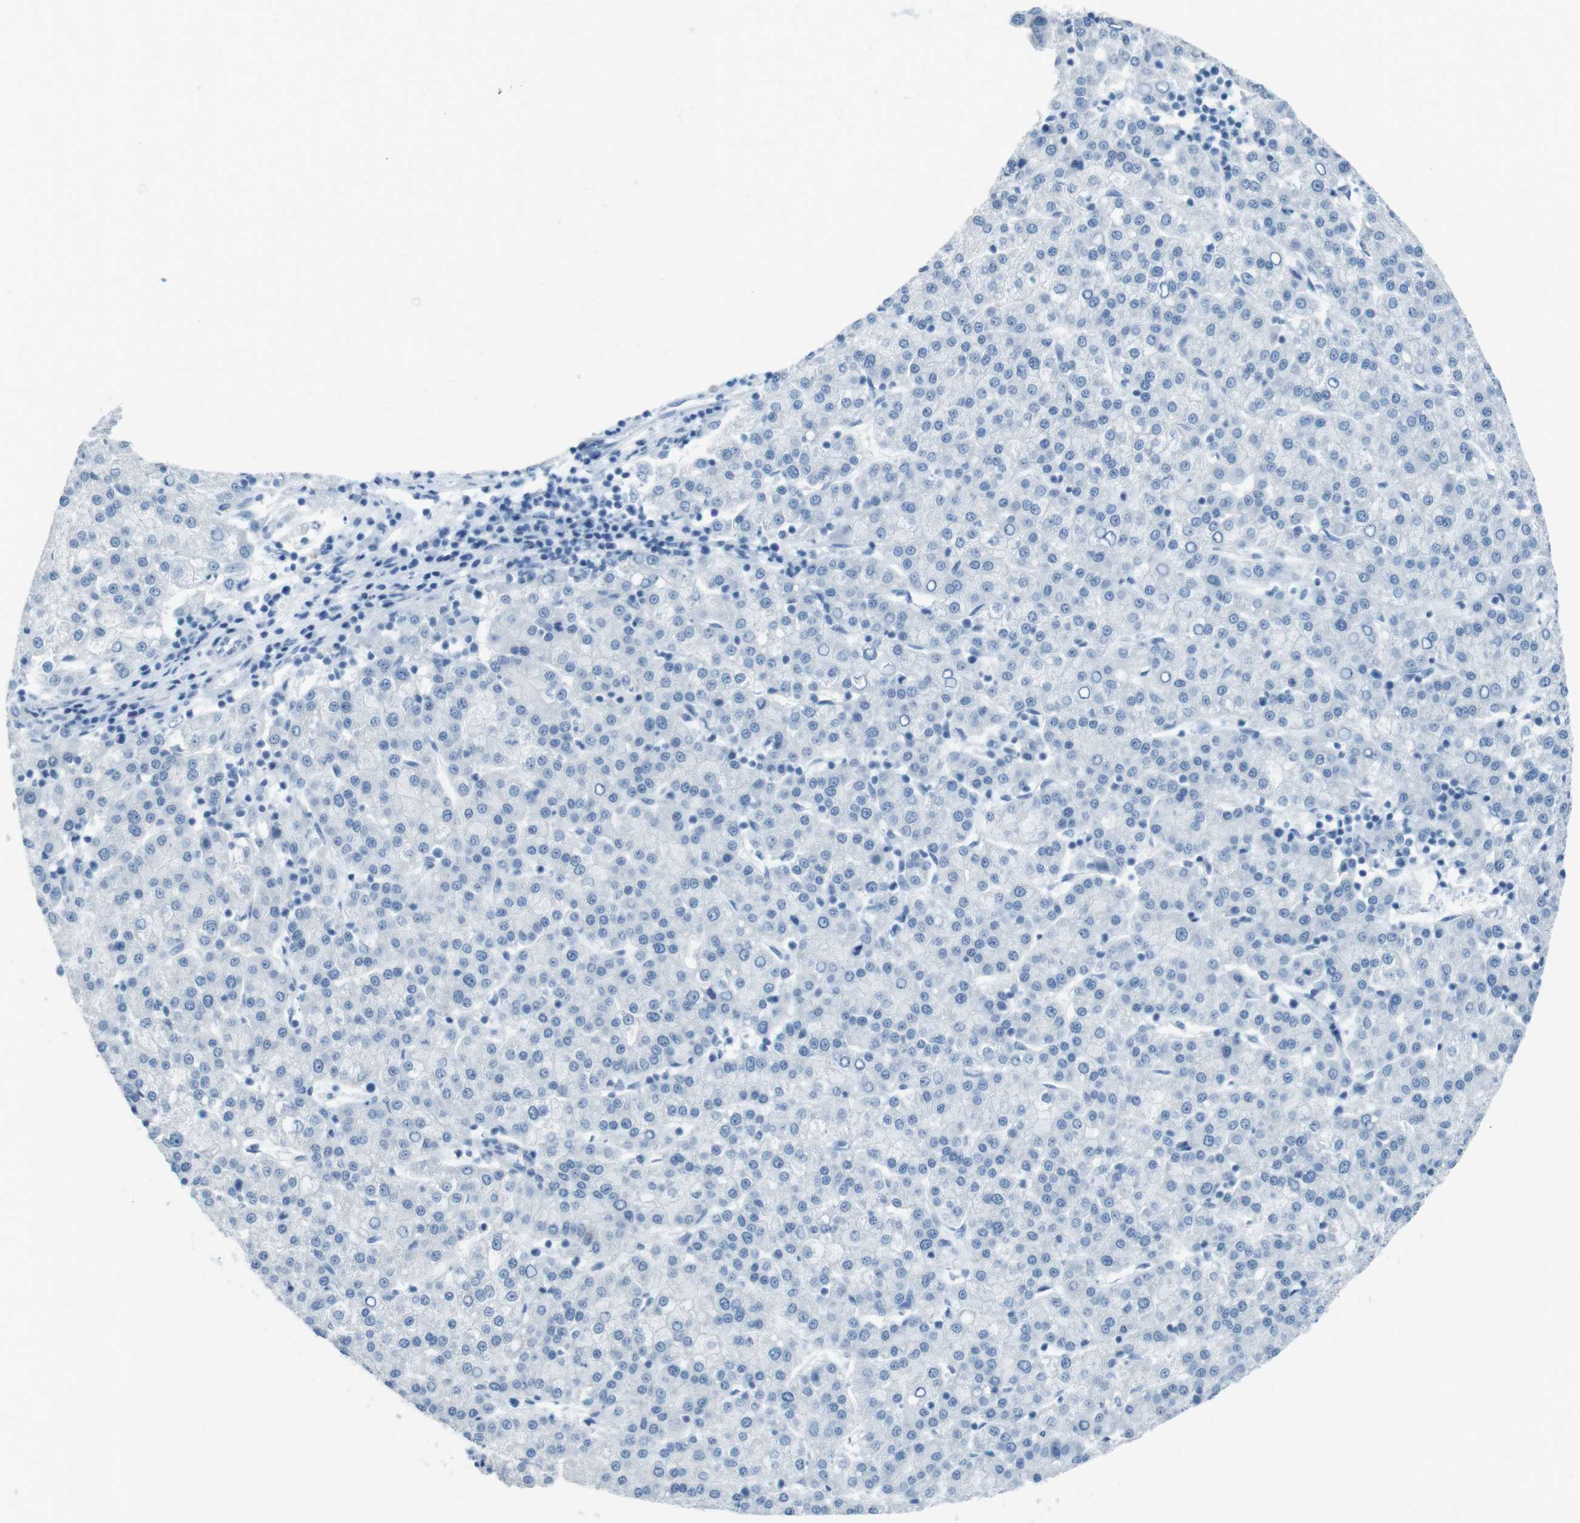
{"staining": {"intensity": "negative", "quantity": "none", "location": "none"}, "tissue": "liver cancer", "cell_type": "Tumor cells", "image_type": "cancer", "snomed": [{"axis": "morphology", "description": "Carcinoma, Hepatocellular, NOS"}, {"axis": "topography", "description": "Liver"}], "caption": "Liver cancer (hepatocellular carcinoma) was stained to show a protein in brown. There is no significant staining in tumor cells. (Brightfield microscopy of DAB (3,3'-diaminobenzidine) immunohistochemistry at high magnification).", "gene": "TMEM207", "patient": {"sex": "female", "age": 58}}